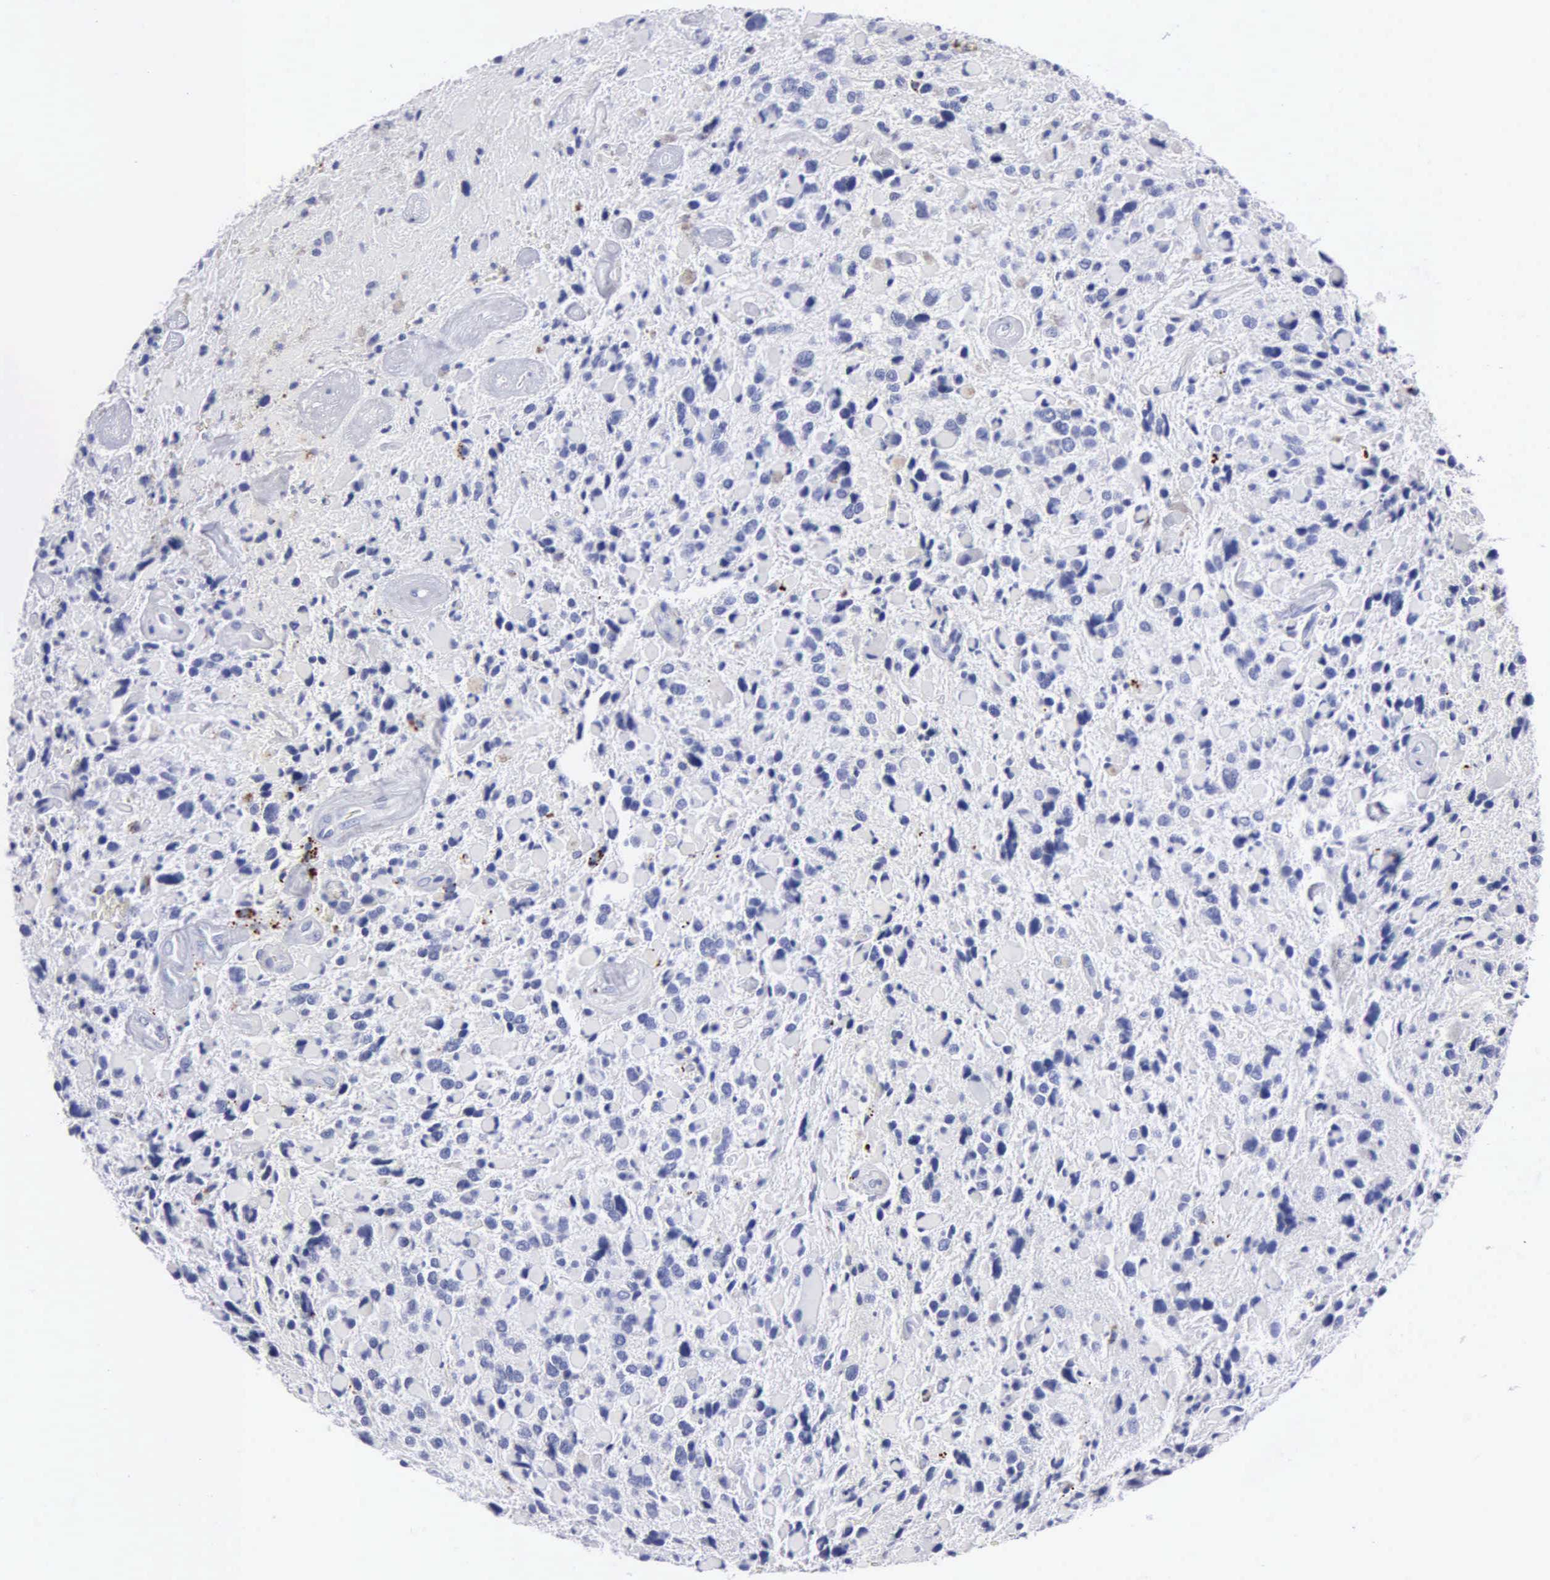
{"staining": {"intensity": "negative", "quantity": "none", "location": "none"}, "tissue": "glioma", "cell_type": "Tumor cells", "image_type": "cancer", "snomed": [{"axis": "morphology", "description": "Glioma, malignant, High grade"}, {"axis": "topography", "description": "Brain"}], "caption": "Immunohistochemistry (IHC) of human glioma exhibits no positivity in tumor cells. The staining was performed using DAB to visualize the protein expression in brown, while the nuclei were stained in blue with hematoxylin (Magnification: 20x).", "gene": "CTSL", "patient": {"sex": "female", "age": 37}}